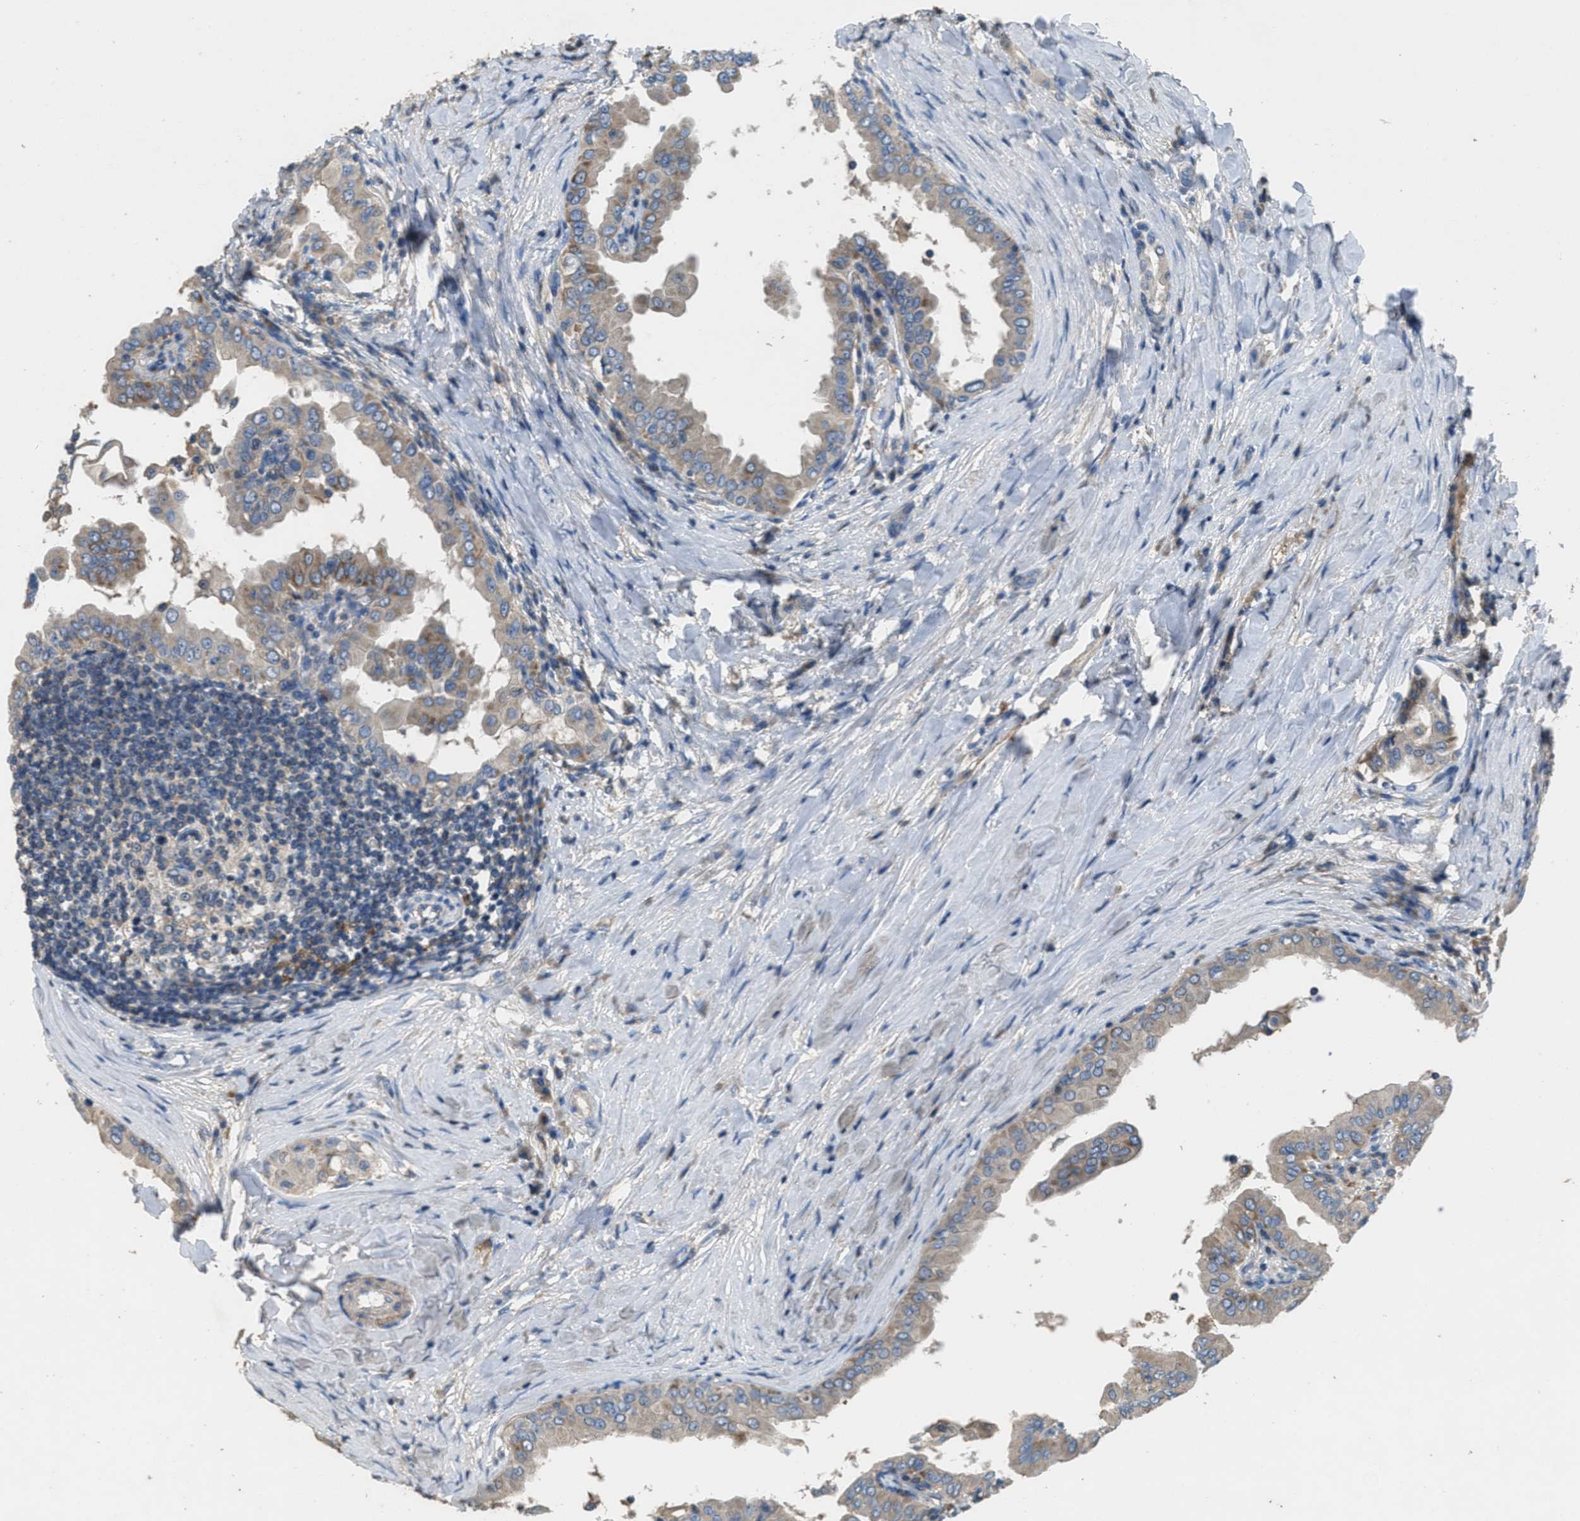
{"staining": {"intensity": "moderate", "quantity": "<25%", "location": "cytoplasmic/membranous"}, "tissue": "thyroid cancer", "cell_type": "Tumor cells", "image_type": "cancer", "snomed": [{"axis": "morphology", "description": "Papillary adenocarcinoma, NOS"}, {"axis": "topography", "description": "Thyroid gland"}], "caption": "This histopathology image shows immunohistochemistry (IHC) staining of papillary adenocarcinoma (thyroid), with low moderate cytoplasmic/membranous positivity in approximately <25% of tumor cells.", "gene": "DGKE", "patient": {"sex": "male", "age": 33}}